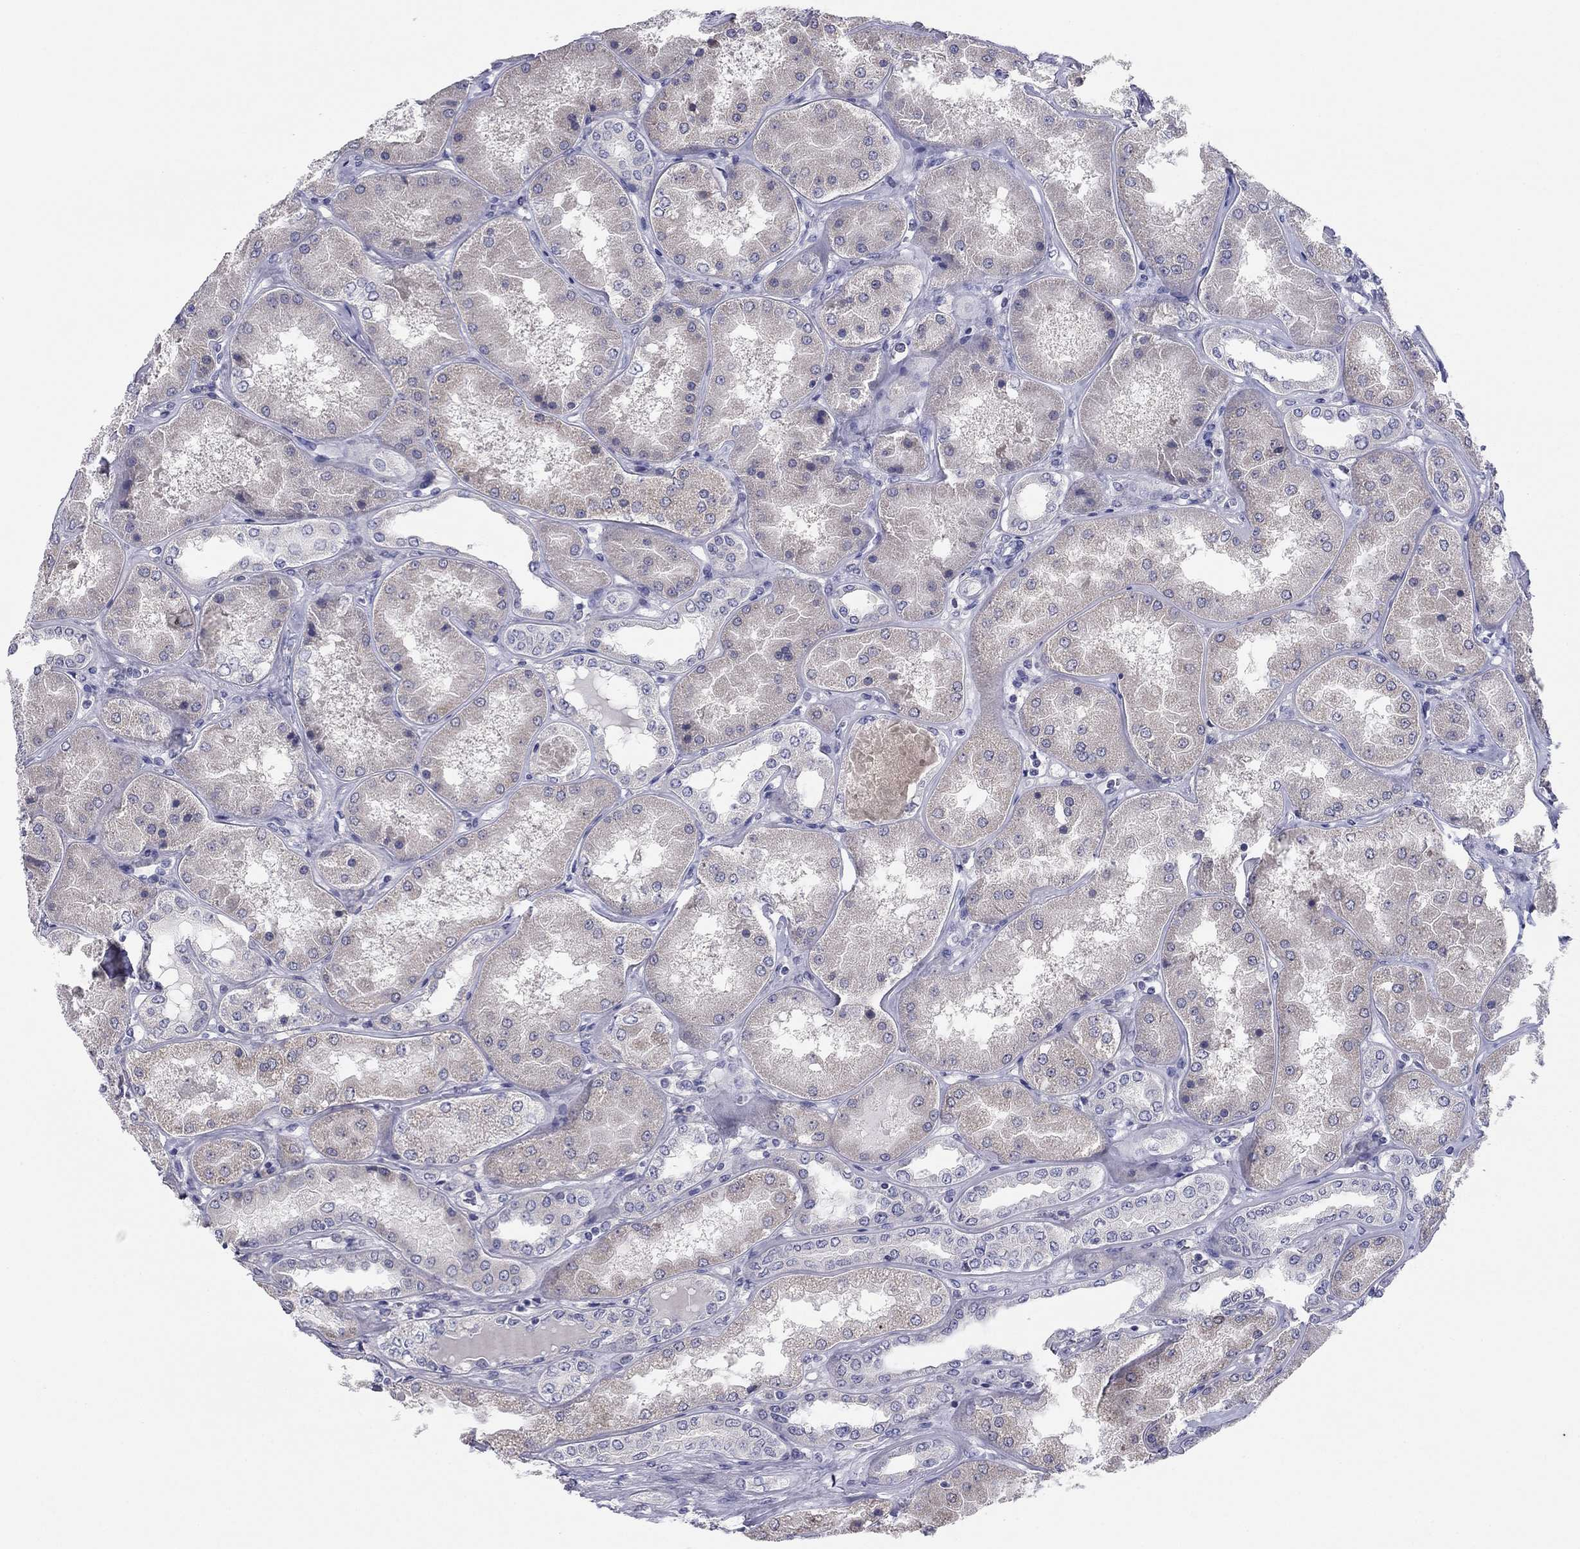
{"staining": {"intensity": "negative", "quantity": "none", "location": "none"}, "tissue": "kidney", "cell_type": "Cells in glomeruli", "image_type": "normal", "snomed": [{"axis": "morphology", "description": "Normal tissue, NOS"}, {"axis": "topography", "description": "Kidney"}], "caption": "Immunohistochemistry of benign kidney shows no expression in cells in glomeruli.", "gene": "GRK7", "patient": {"sex": "female", "age": 56}}